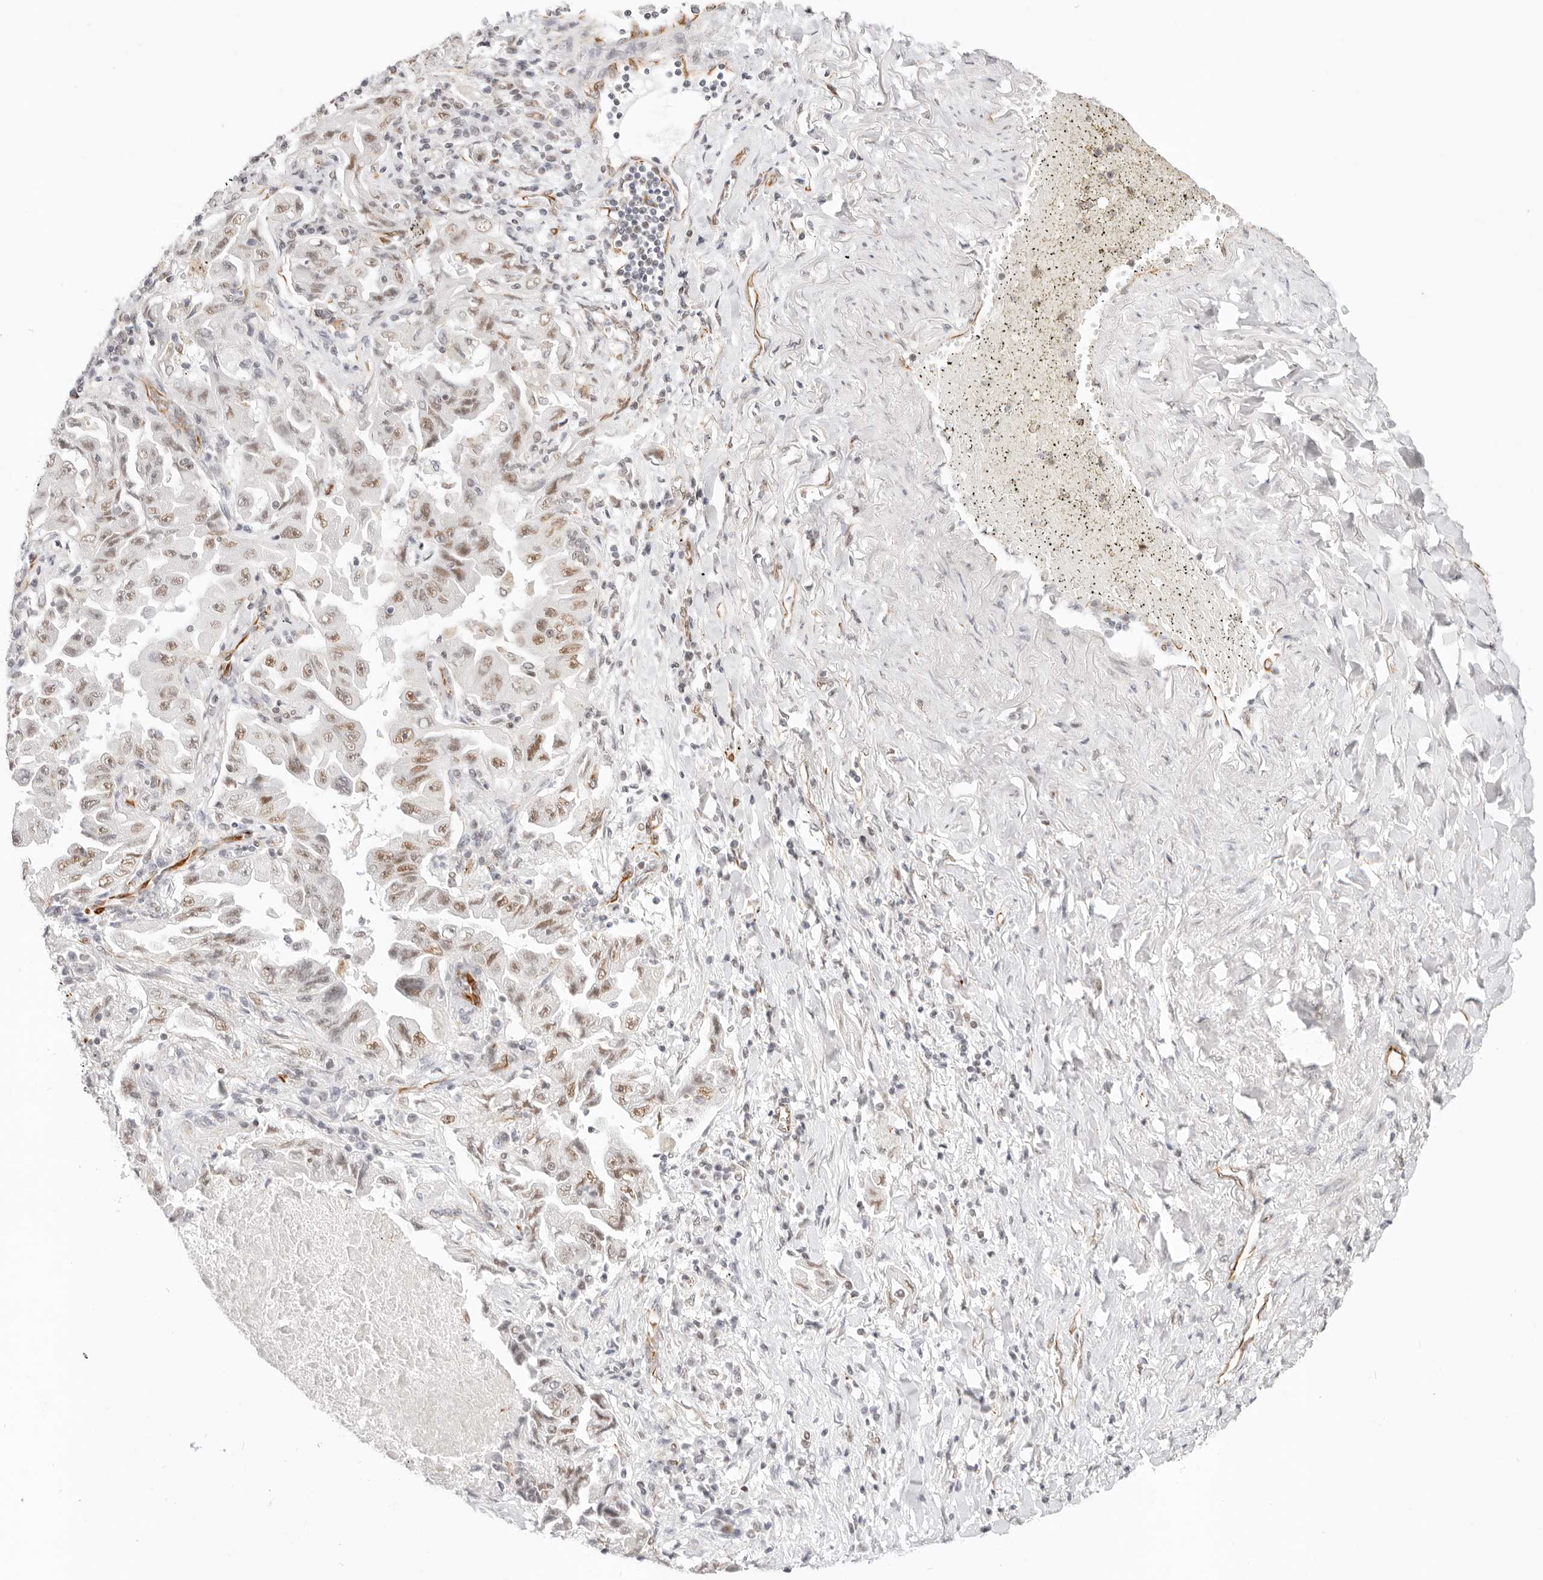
{"staining": {"intensity": "moderate", "quantity": "<25%", "location": "nuclear"}, "tissue": "lung cancer", "cell_type": "Tumor cells", "image_type": "cancer", "snomed": [{"axis": "morphology", "description": "Adenocarcinoma, NOS"}, {"axis": "topography", "description": "Lung"}], "caption": "Approximately <25% of tumor cells in human adenocarcinoma (lung) display moderate nuclear protein positivity as visualized by brown immunohistochemical staining.", "gene": "ZC3H11A", "patient": {"sex": "female", "age": 51}}